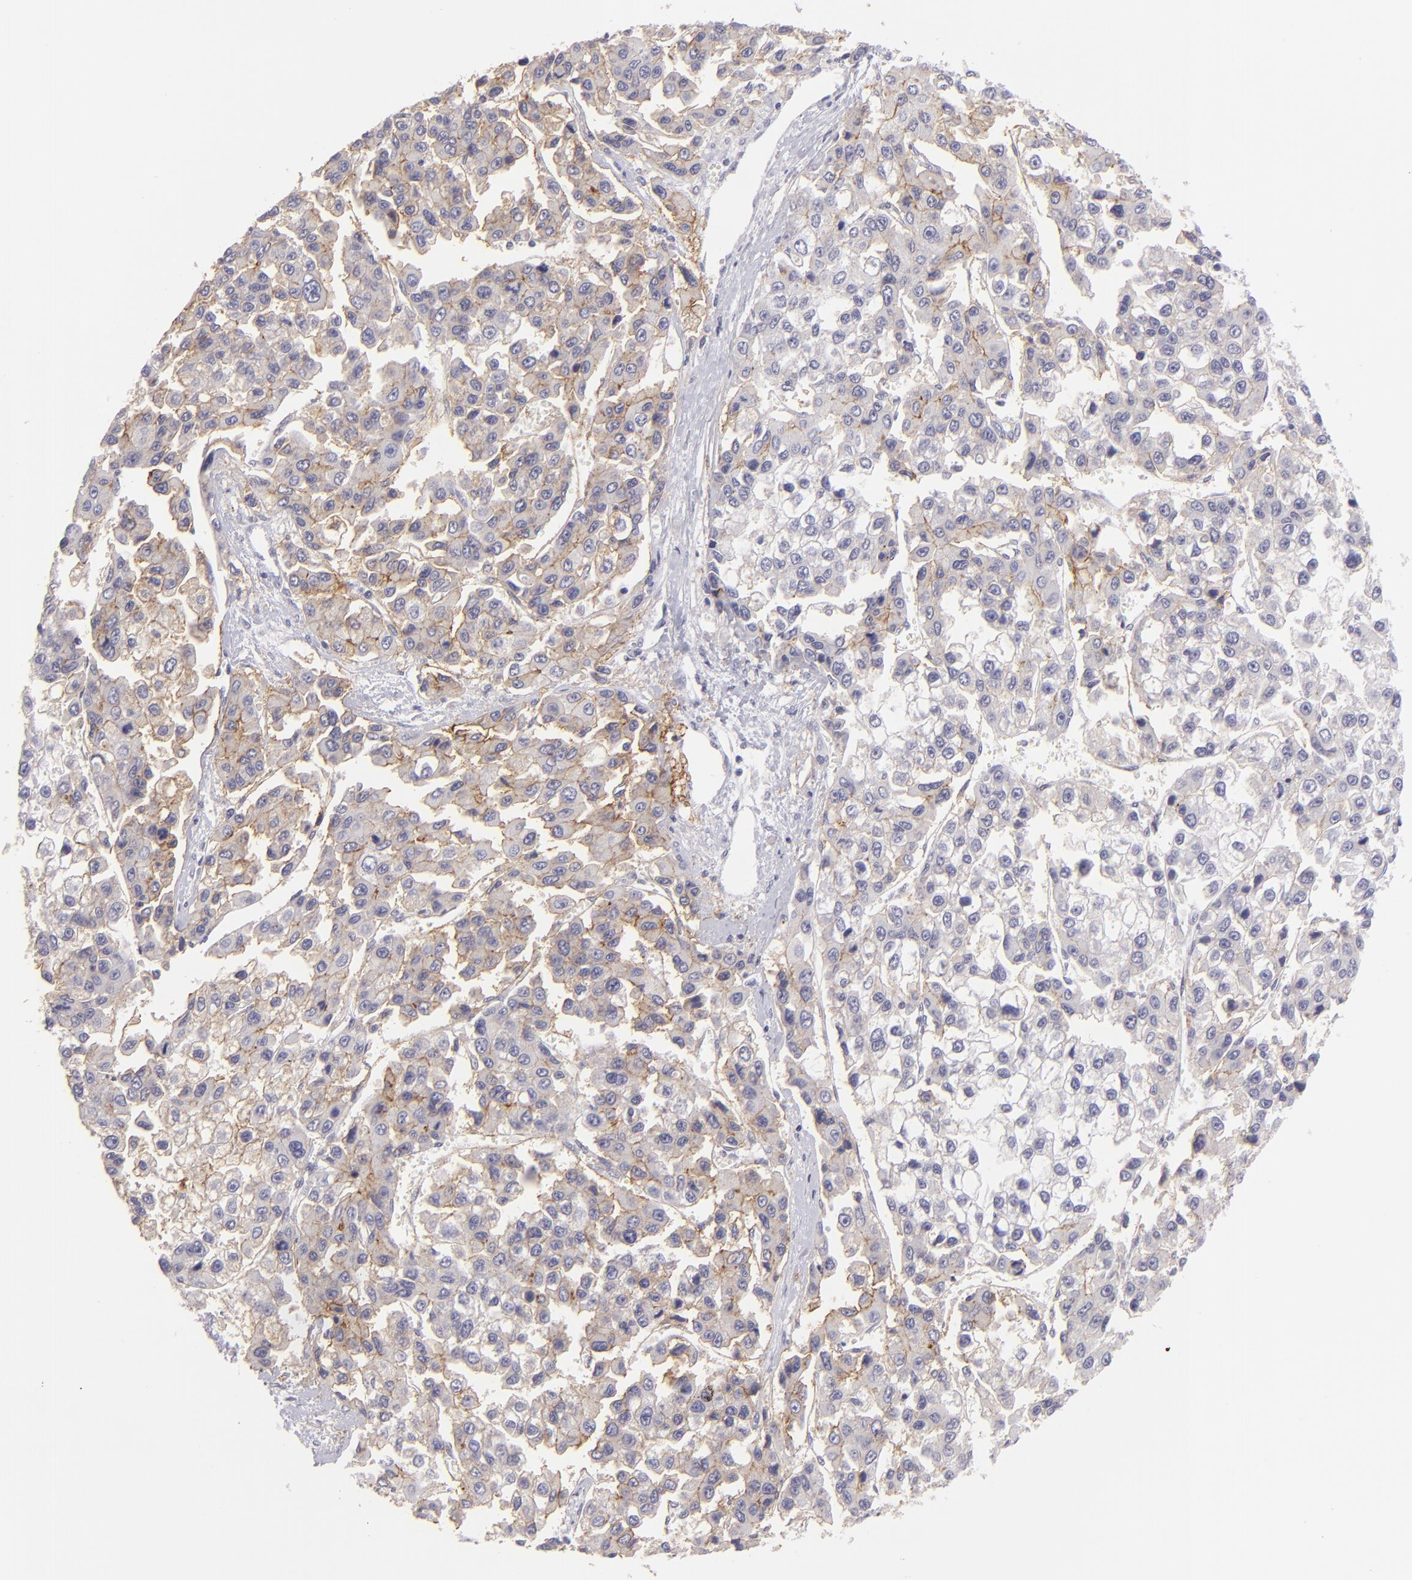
{"staining": {"intensity": "moderate", "quantity": "25%-75%", "location": "cytoplasmic/membranous"}, "tissue": "liver cancer", "cell_type": "Tumor cells", "image_type": "cancer", "snomed": [{"axis": "morphology", "description": "Carcinoma, Hepatocellular, NOS"}, {"axis": "topography", "description": "Liver"}], "caption": "Hepatocellular carcinoma (liver) was stained to show a protein in brown. There is medium levels of moderate cytoplasmic/membranous expression in about 25%-75% of tumor cells.", "gene": "CLDN4", "patient": {"sex": "female", "age": 66}}